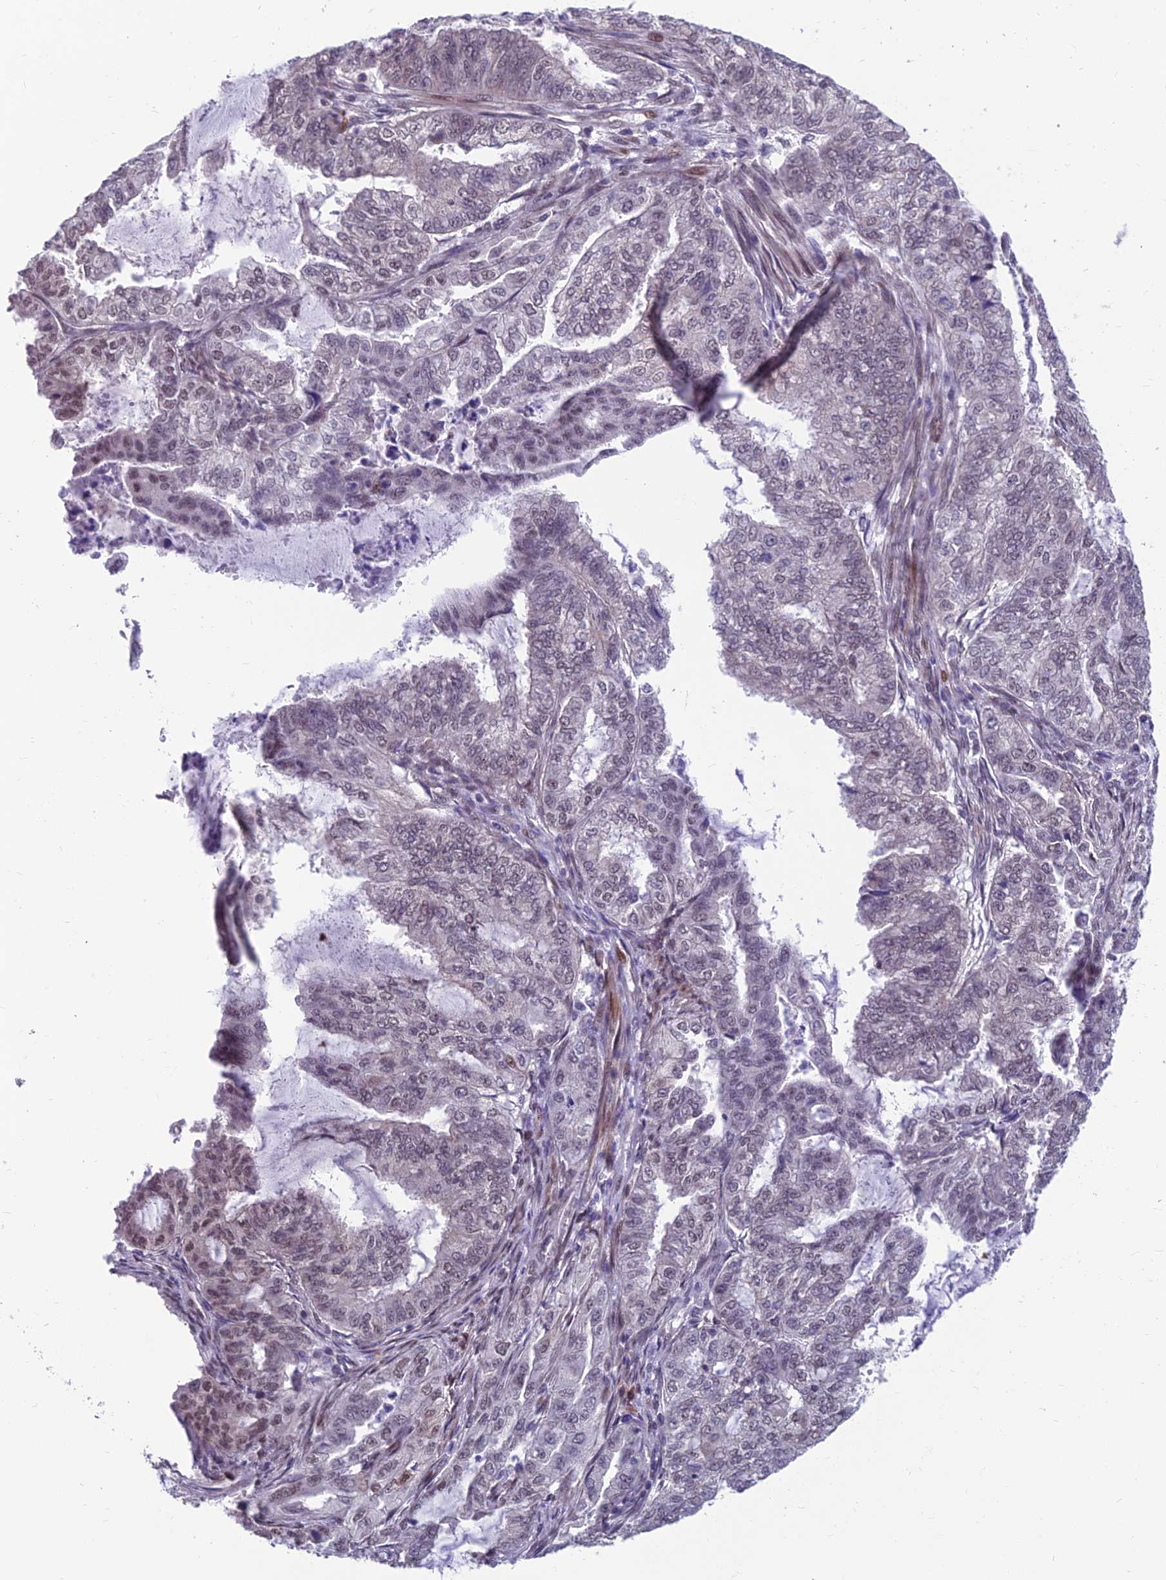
{"staining": {"intensity": "weak", "quantity": "<25%", "location": "nuclear"}, "tissue": "endometrial cancer", "cell_type": "Tumor cells", "image_type": "cancer", "snomed": [{"axis": "morphology", "description": "Adenocarcinoma, NOS"}, {"axis": "topography", "description": "Endometrium"}], "caption": "High power microscopy micrograph of an immunohistochemistry image of adenocarcinoma (endometrial), revealing no significant expression in tumor cells.", "gene": "KIAA1191", "patient": {"sex": "female", "age": 51}}